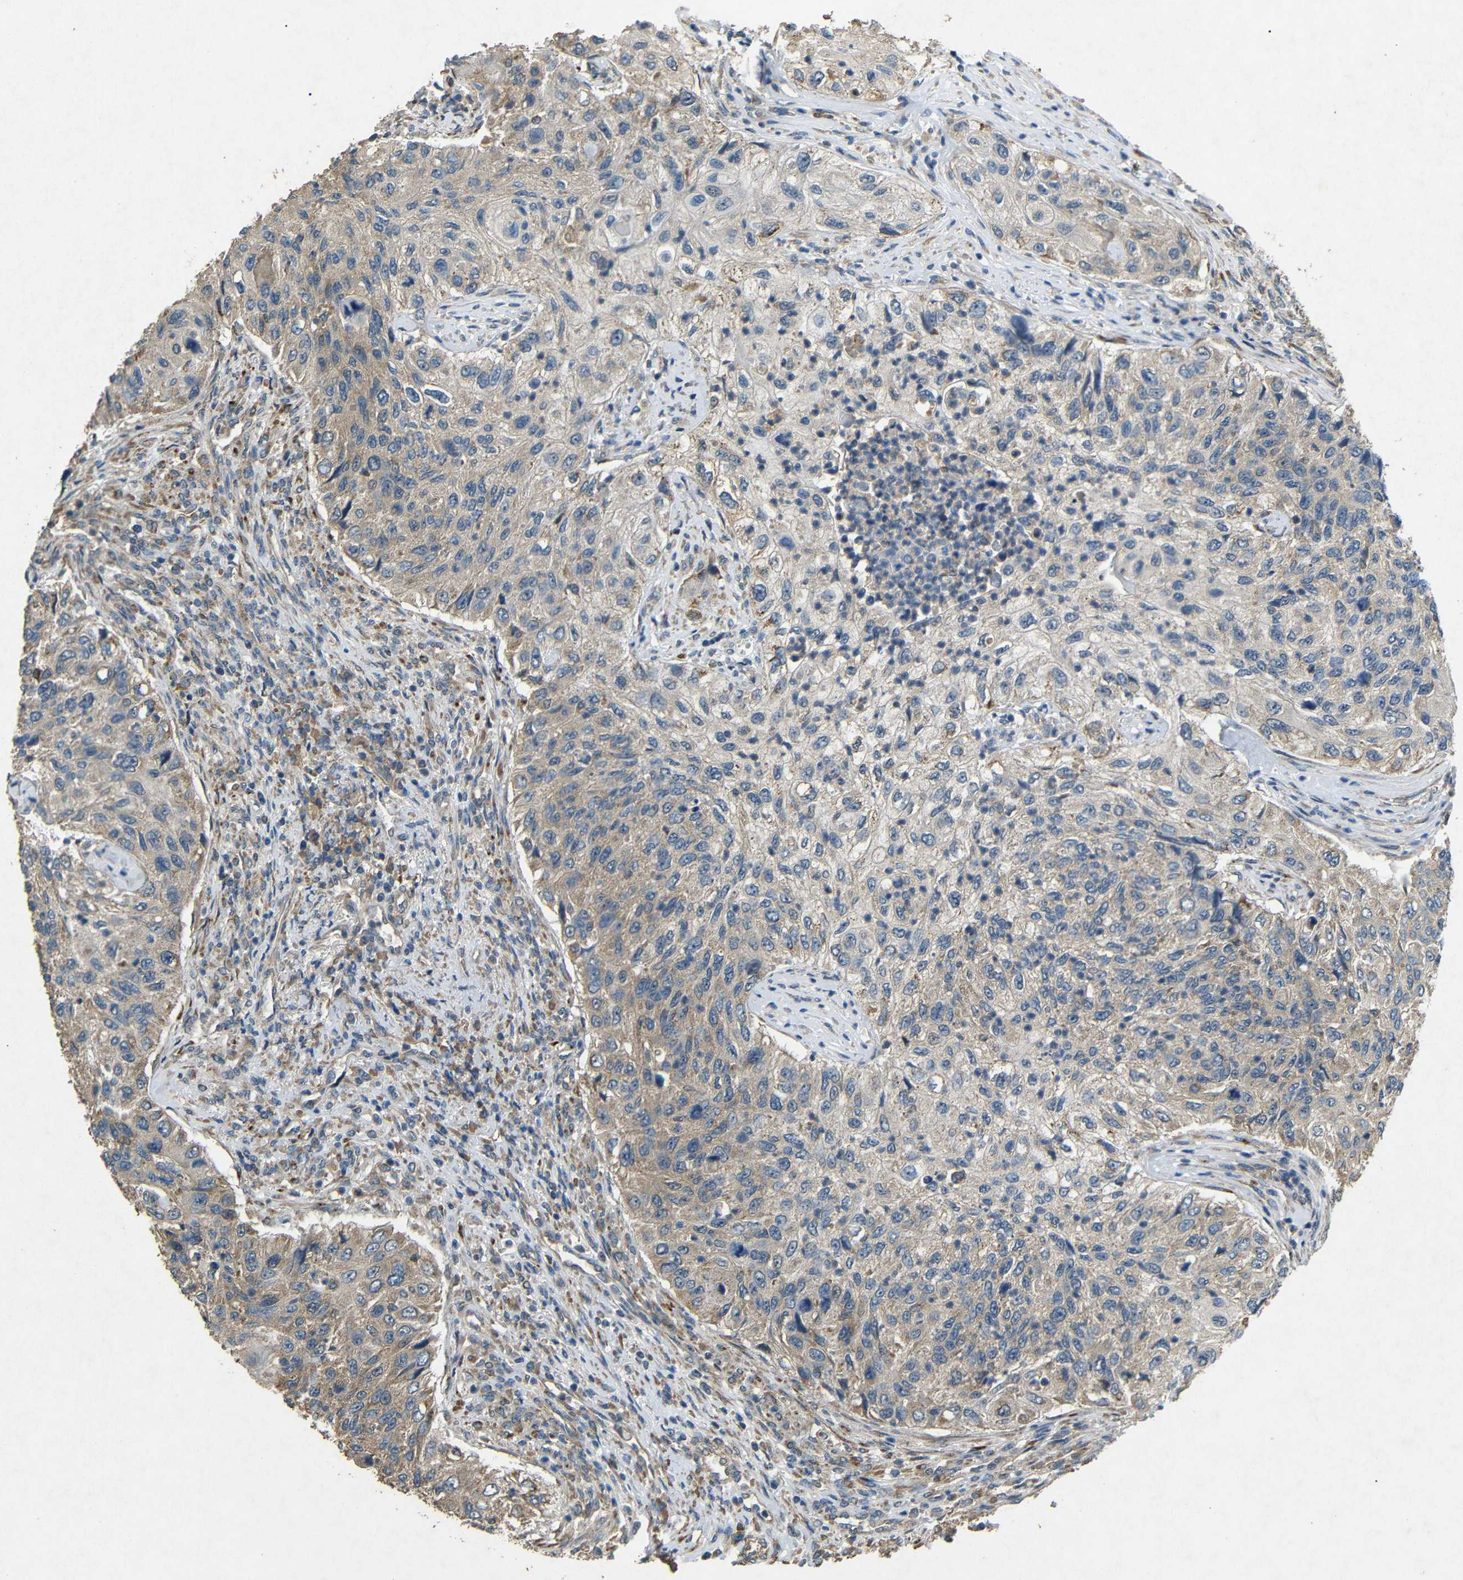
{"staining": {"intensity": "moderate", "quantity": "25%-75%", "location": "cytoplasmic/membranous"}, "tissue": "urothelial cancer", "cell_type": "Tumor cells", "image_type": "cancer", "snomed": [{"axis": "morphology", "description": "Urothelial carcinoma, High grade"}, {"axis": "topography", "description": "Urinary bladder"}], "caption": "A micrograph showing moderate cytoplasmic/membranous expression in approximately 25%-75% of tumor cells in high-grade urothelial carcinoma, as visualized by brown immunohistochemical staining.", "gene": "BNIP3", "patient": {"sex": "female", "age": 60}}